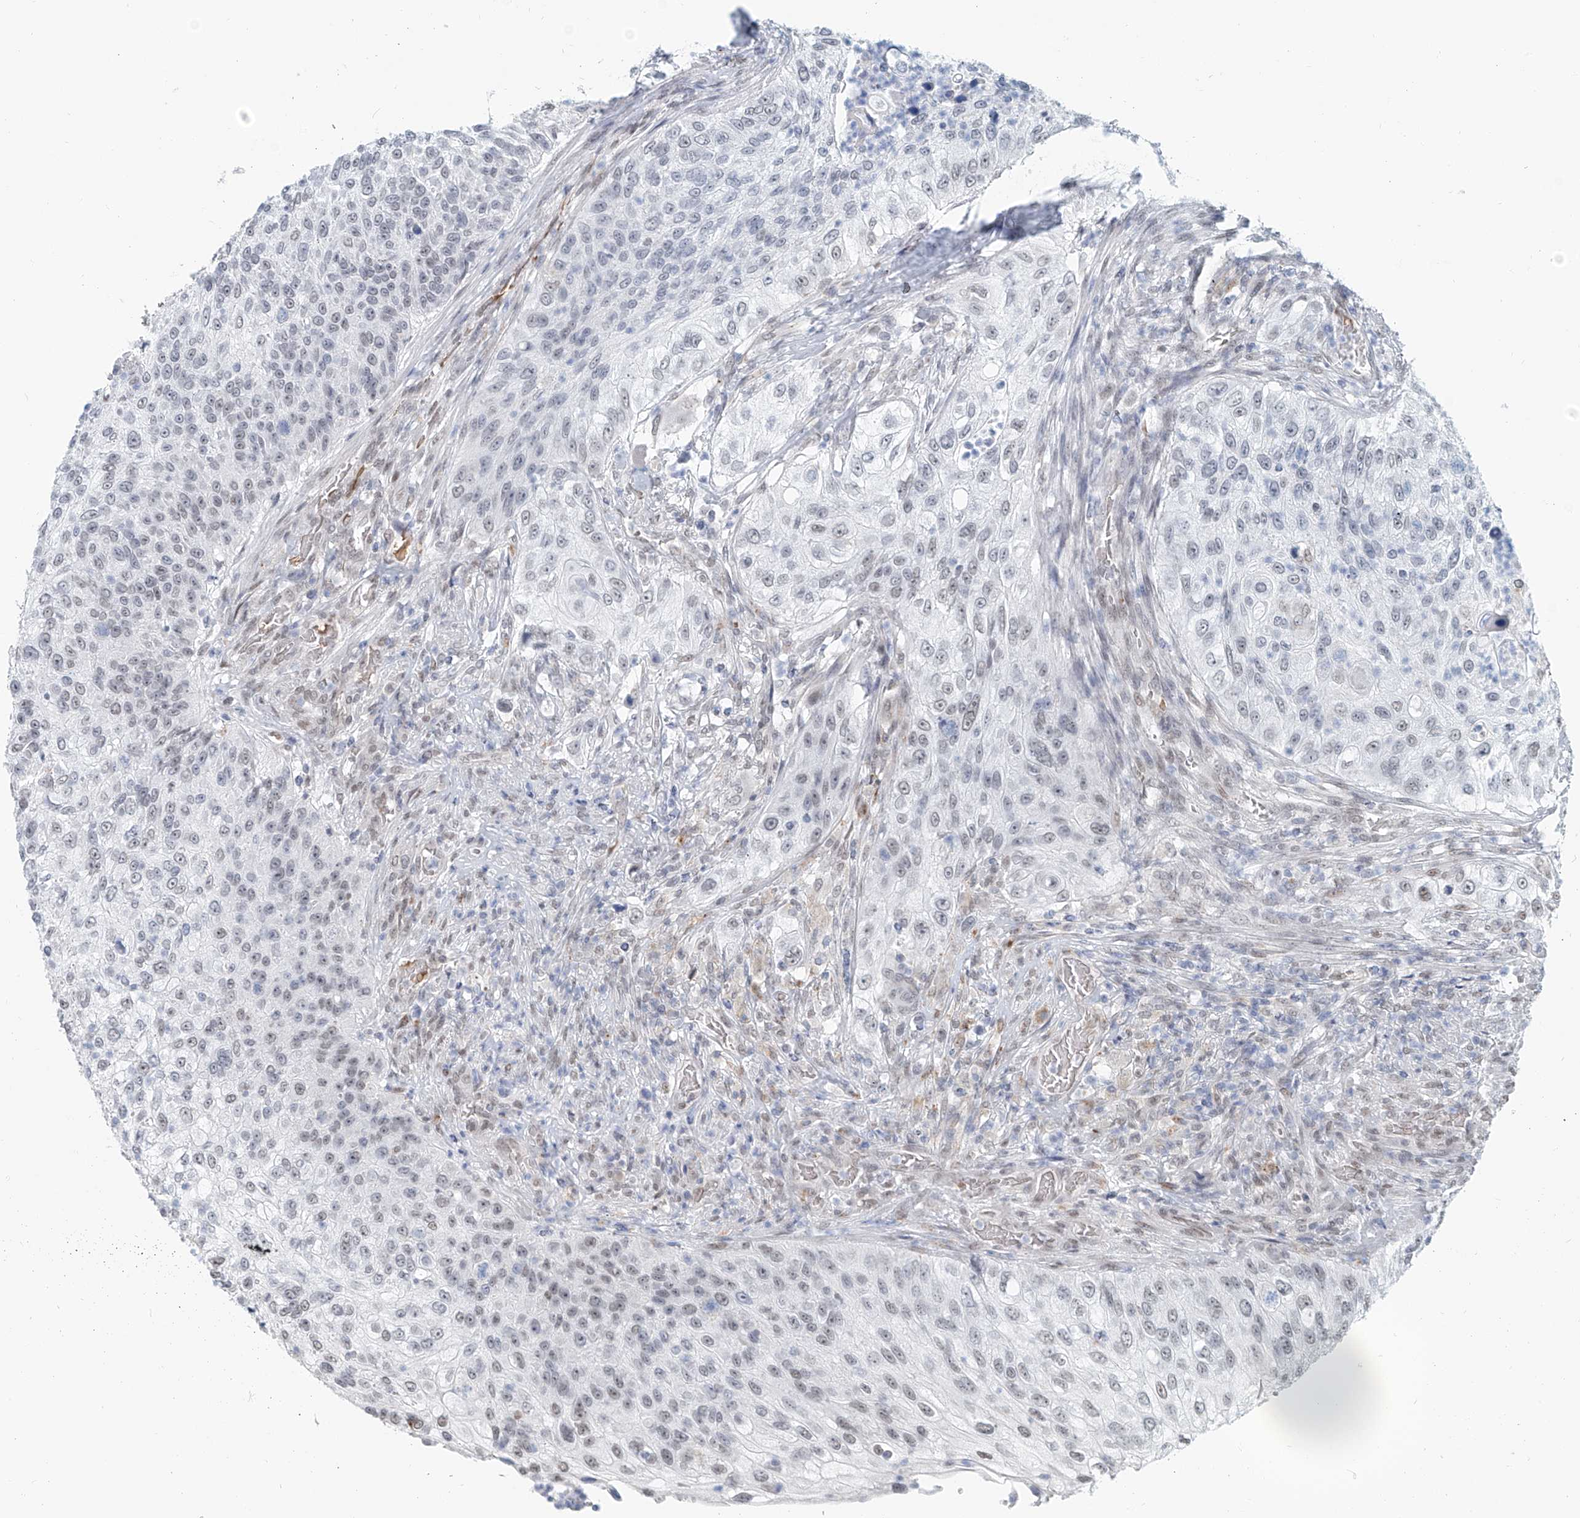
{"staining": {"intensity": "negative", "quantity": "none", "location": "none"}, "tissue": "urothelial cancer", "cell_type": "Tumor cells", "image_type": "cancer", "snomed": [{"axis": "morphology", "description": "Urothelial carcinoma, High grade"}, {"axis": "topography", "description": "Urinary bladder"}], "caption": "This is an IHC photomicrograph of urothelial cancer. There is no expression in tumor cells.", "gene": "SASH1", "patient": {"sex": "female", "age": 60}}